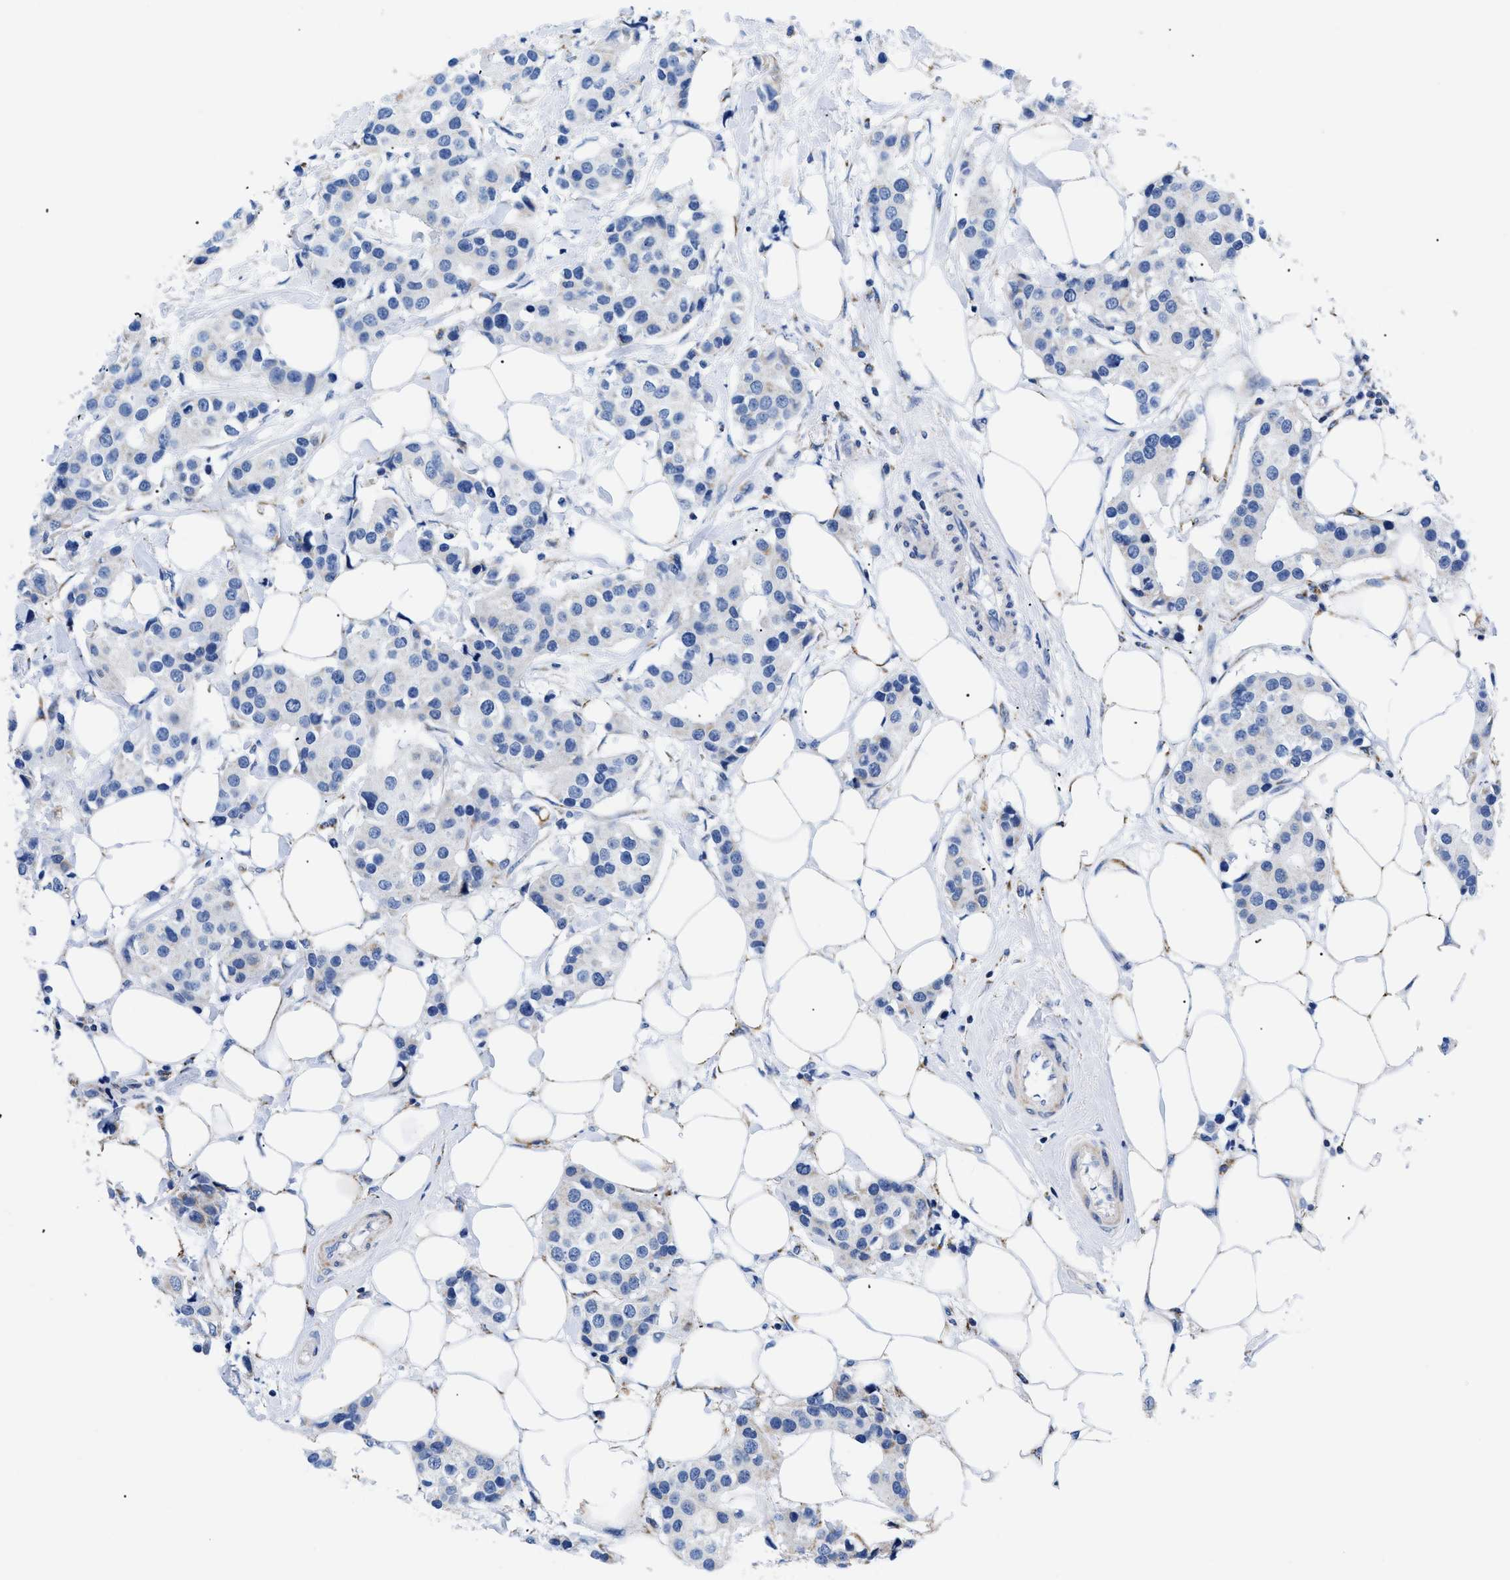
{"staining": {"intensity": "negative", "quantity": "none", "location": "none"}, "tissue": "breast cancer", "cell_type": "Tumor cells", "image_type": "cancer", "snomed": [{"axis": "morphology", "description": "Normal tissue, NOS"}, {"axis": "morphology", "description": "Duct carcinoma"}, {"axis": "topography", "description": "Breast"}], "caption": "Immunohistochemistry (IHC) micrograph of human breast cancer (invasive ductal carcinoma) stained for a protein (brown), which exhibits no staining in tumor cells.", "gene": "GPR149", "patient": {"sex": "female", "age": 39}}